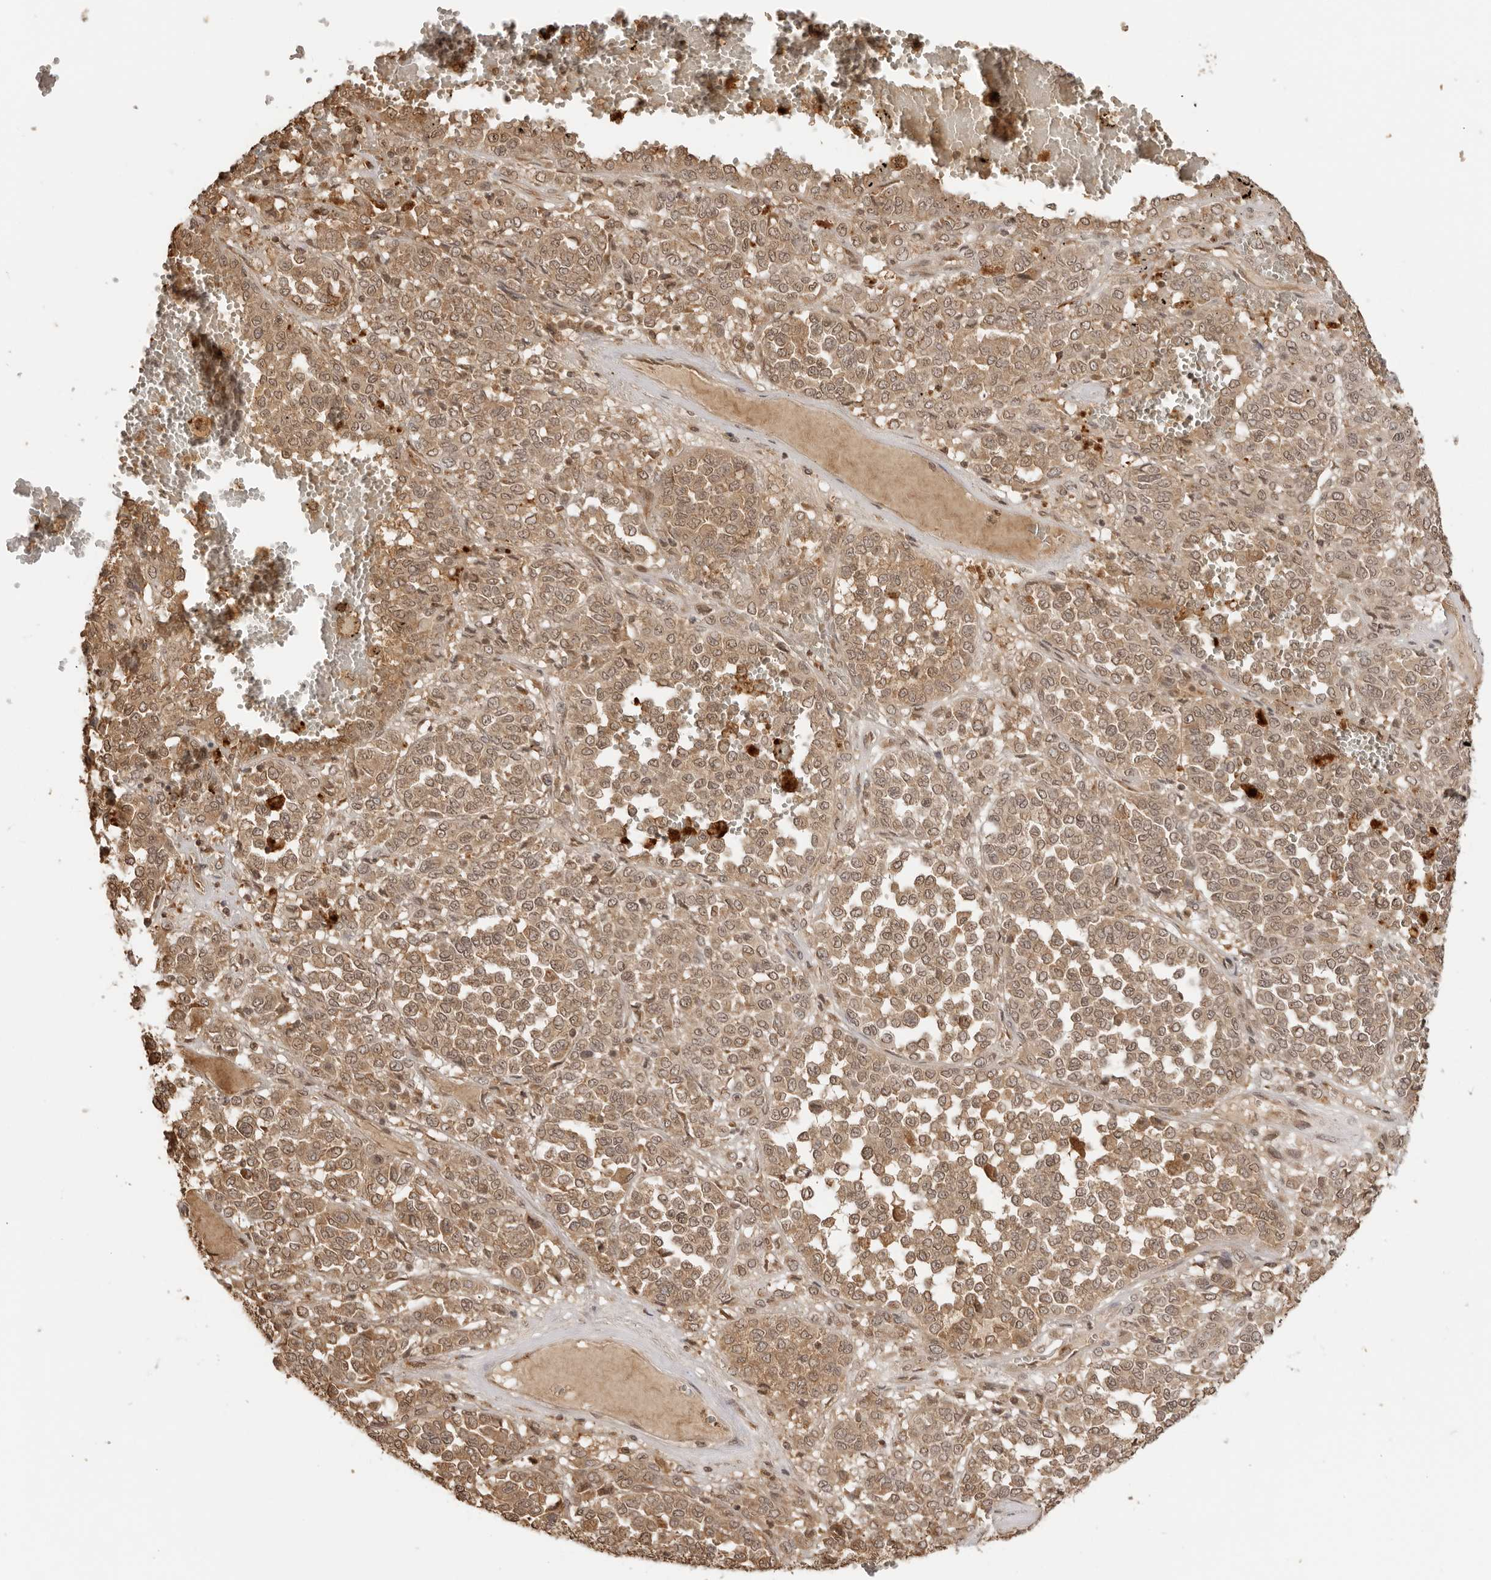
{"staining": {"intensity": "weak", "quantity": ">75%", "location": "cytoplasmic/membranous,nuclear"}, "tissue": "melanoma", "cell_type": "Tumor cells", "image_type": "cancer", "snomed": [{"axis": "morphology", "description": "Malignant melanoma, Metastatic site"}, {"axis": "topography", "description": "Pancreas"}], "caption": "Melanoma stained for a protein exhibits weak cytoplasmic/membranous and nuclear positivity in tumor cells. (Stains: DAB in brown, nuclei in blue, Microscopy: brightfield microscopy at high magnification).", "gene": "IKBKE", "patient": {"sex": "female", "age": 30}}